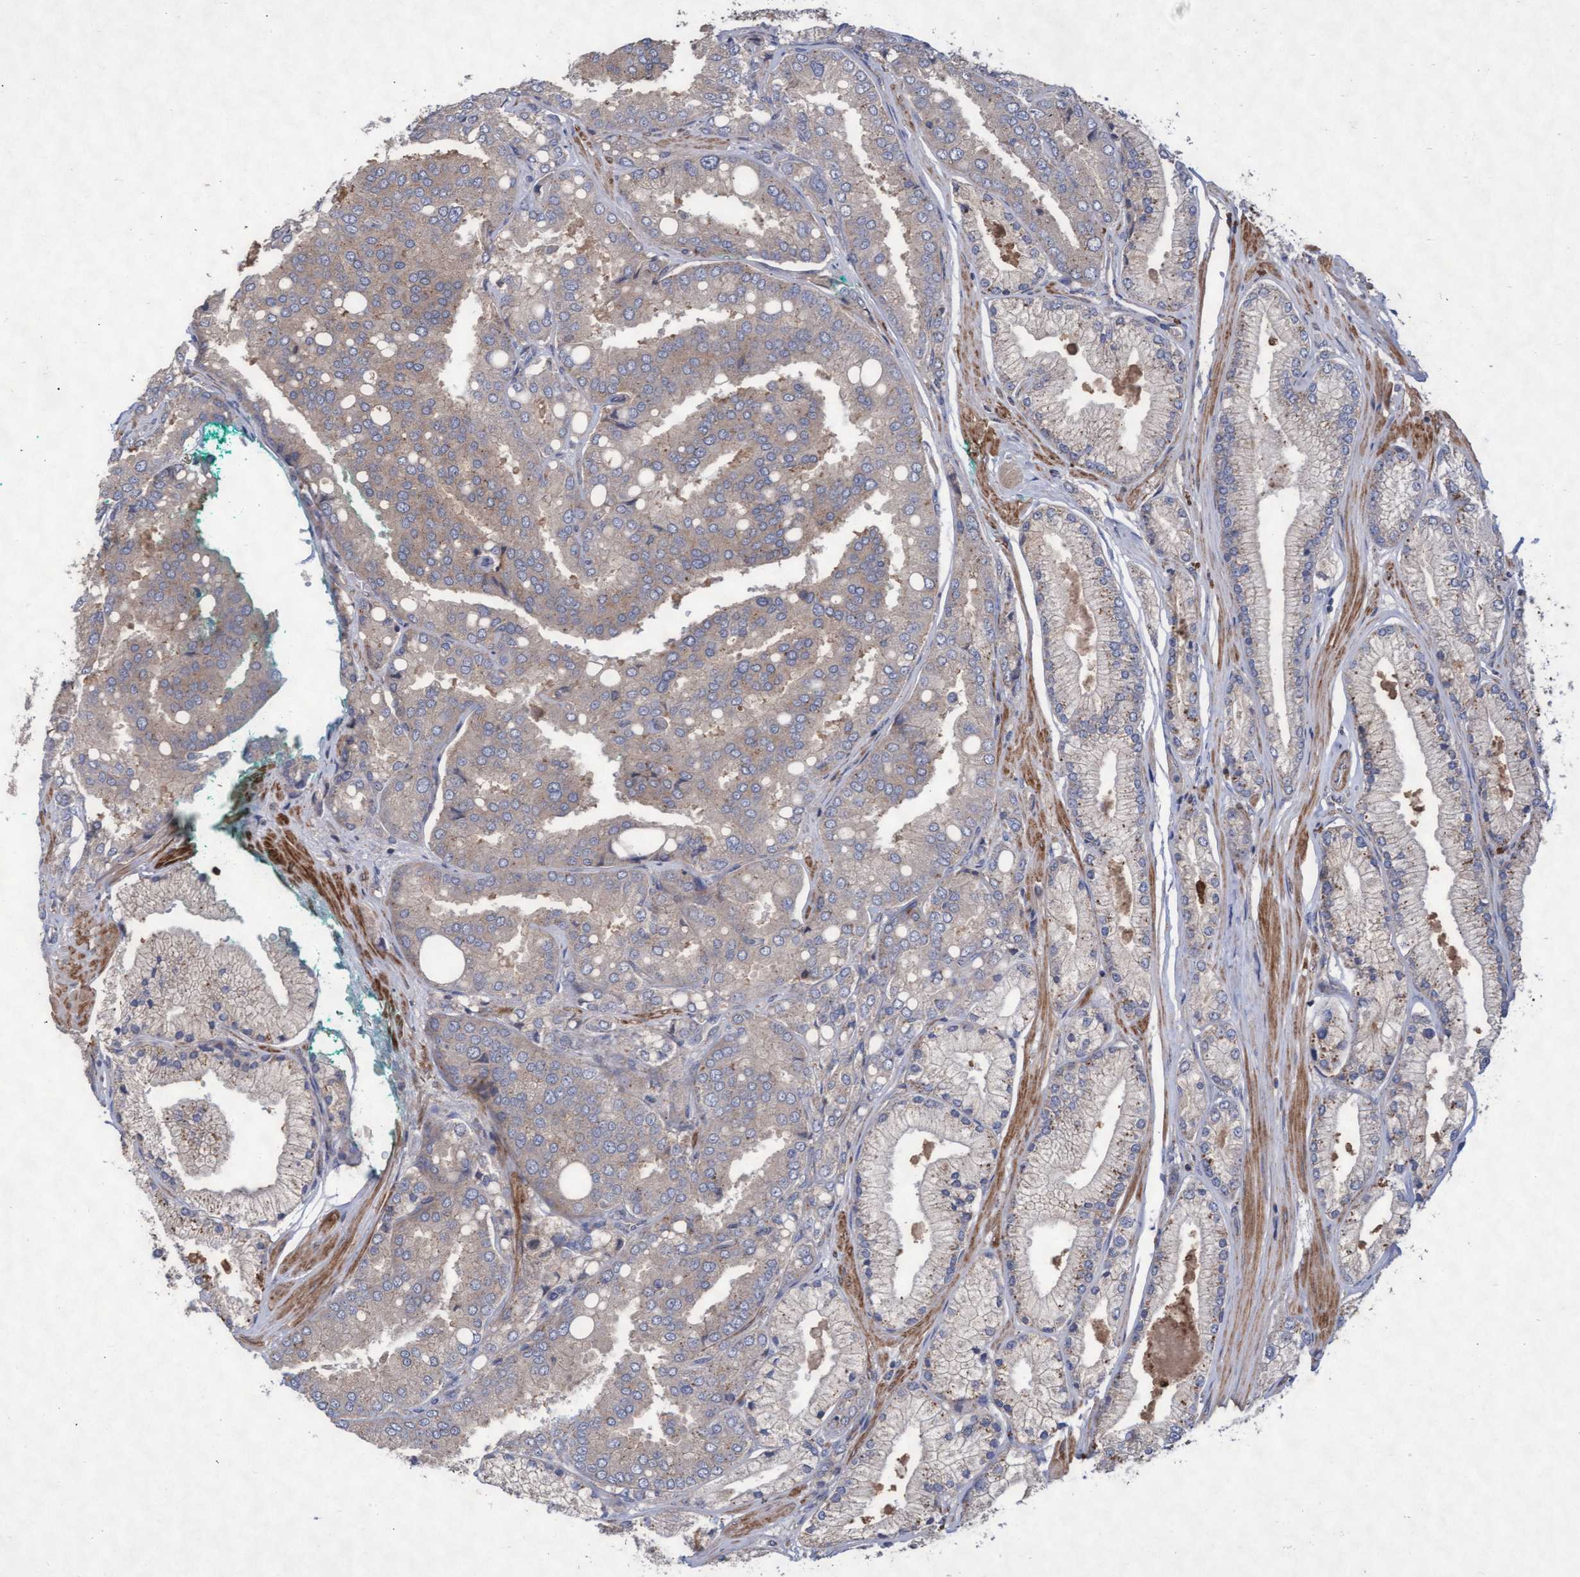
{"staining": {"intensity": "weak", "quantity": "25%-75%", "location": "cytoplasmic/membranous"}, "tissue": "prostate cancer", "cell_type": "Tumor cells", "image_type": "cancer", "snomed": [{"axis": "morphology", "description": "Adenocarcinoma, High grade"}, {"axis": "topography", "description": "Prostate"}], "caption": "Prostate adenocarcinoma (high-grade) stained with DAB (3,3'-diaminobenzidine) IHC demonstrates low levels of weak cytoplasmic/membranous expression in about 25%-75% of tumor cells. (DAB IHC with brightfield microscopy, high magnification).", "gene": "ABCF2", "patient": {"sex": "male", "age": 50}}